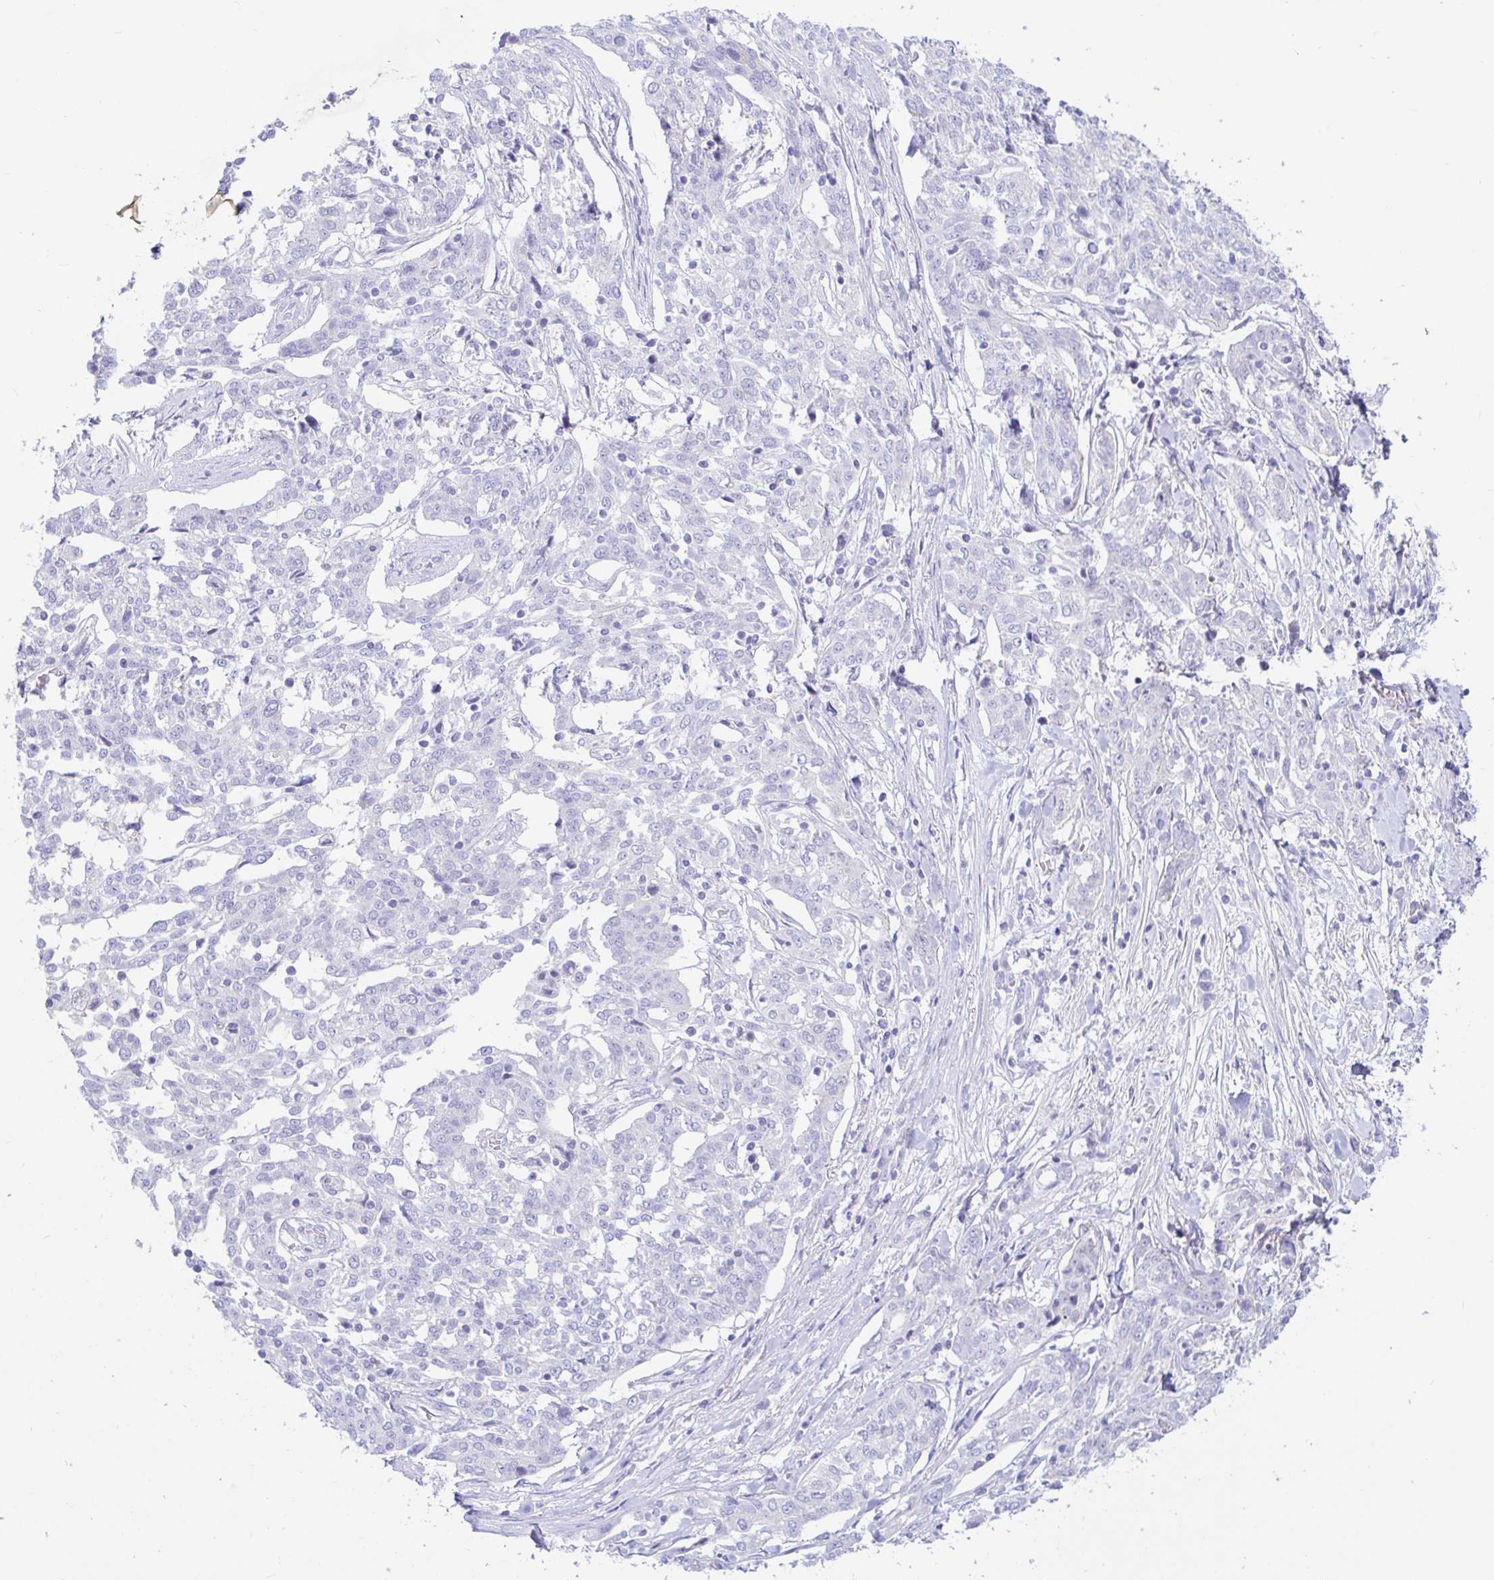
{"staining": {"intensity": "negative", "quantity": "none", "location": "none"}, "tissue": "ovarian cancer", "cell_type": "Tumor cells", "image_type": "cancer", "snomed": [{"axis": "morphology", "description": "Cystadenocarcinoma, serous, NOS"}, {"axis": "topography", "description": "Ovary"}], "caption": "Micrograph shows no protein positivity in tumor cells of ovarian cancer (serous cystadenocarcinoma) tissue. (DAB IHC, high magnification).", "gene": "PINLYP", "patient": {"sex": "female", "age": 67}}